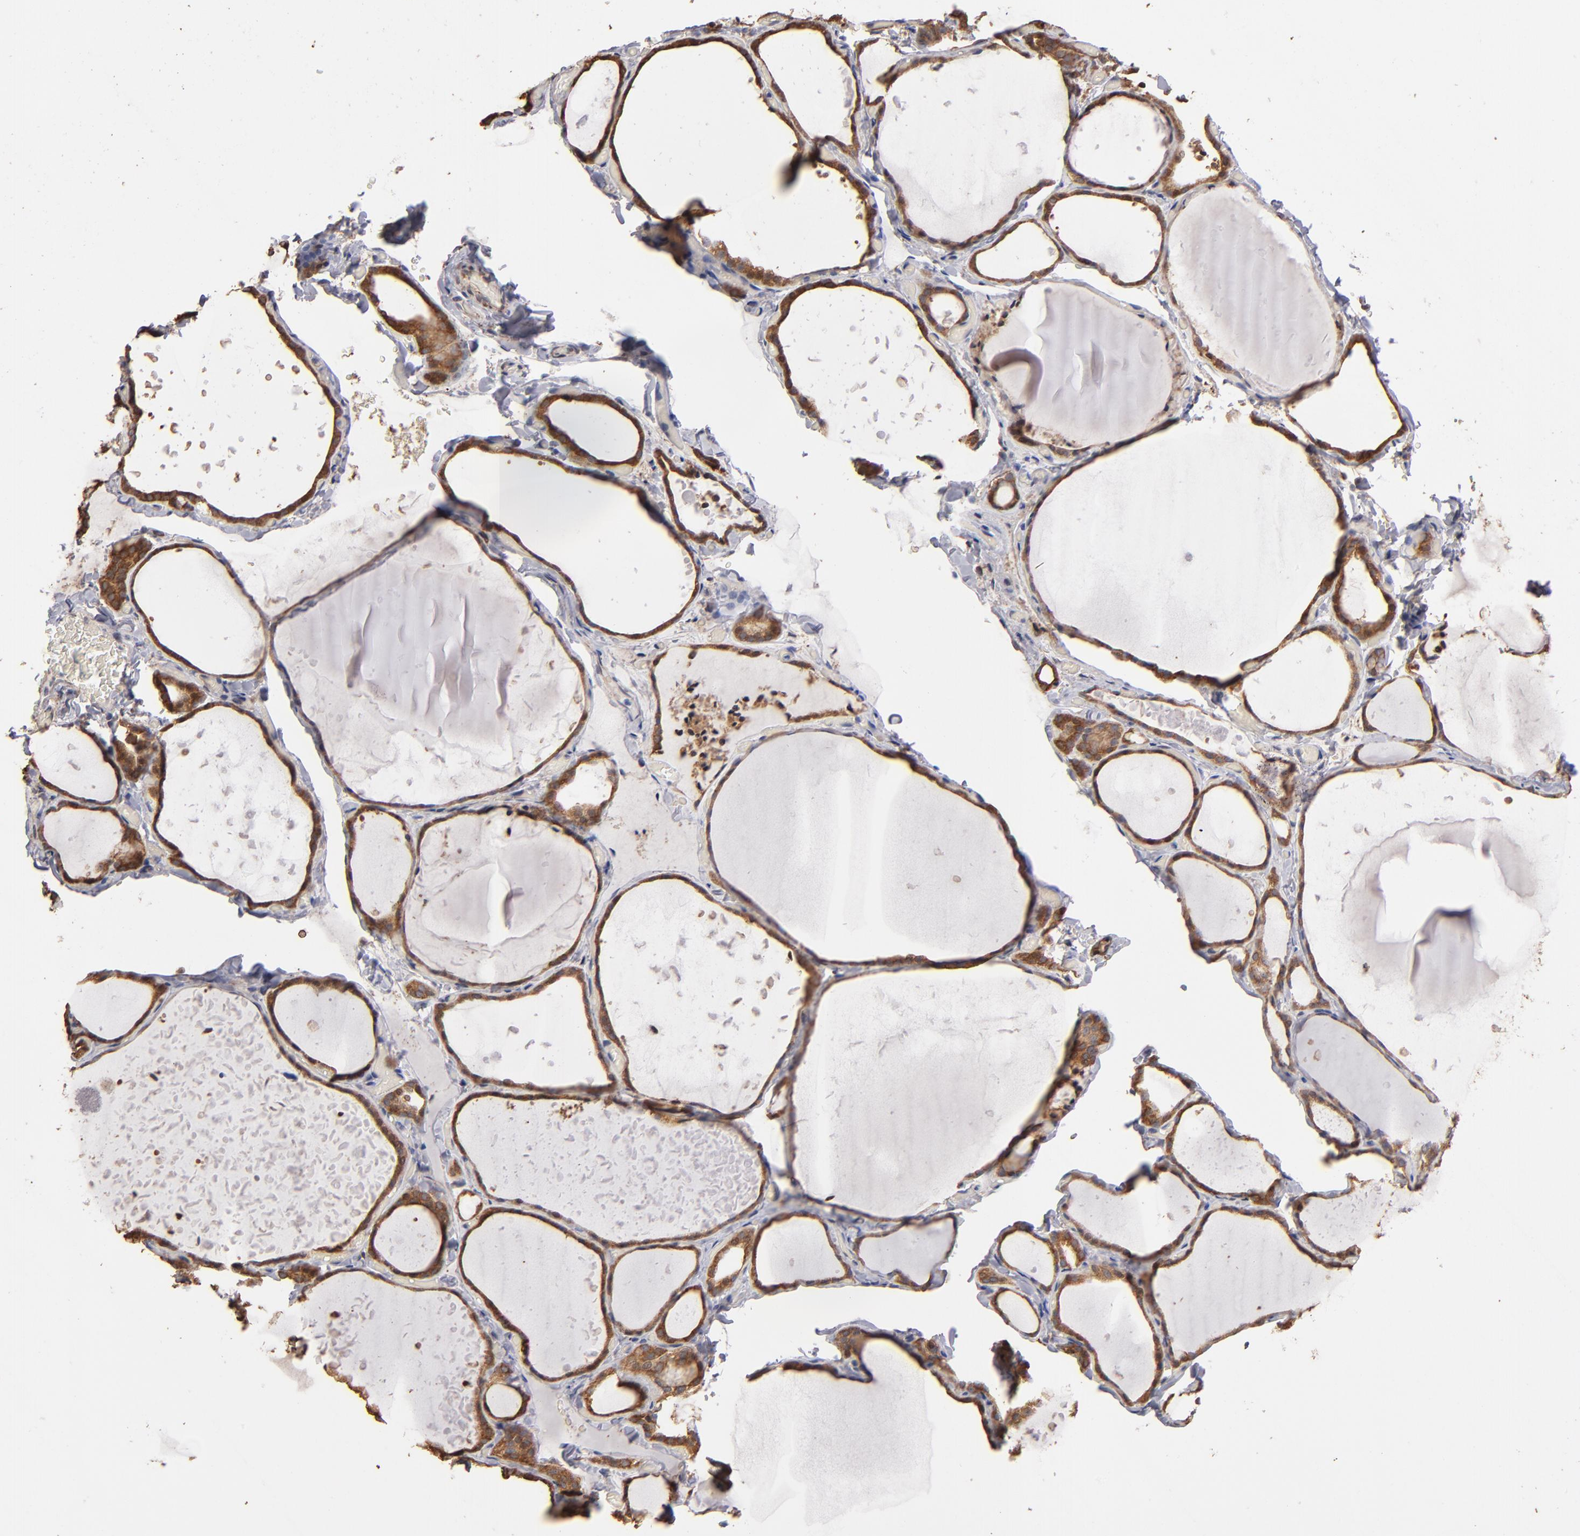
{"staining": {"intensity": "moderate", "quantity": ">75%", "location": "cytoplasmic/membranous"}, "tissue": "thyroid gland", "cell_type": "Glandular cells", "image_type": "normal", "snomed": [{"axis": "morphology", "description": "Normal tissue, NOS"}, {"axis": "topography", "description": "Thyroid gland"}], "caption": "This micrograph displays immunohistochemistry staining of benign thyroid gland, with medium moderate cytoplasmic/membranous expression in about >75% of glandular cells.", "gene": "PGRMC1", "patient": {"sex": "female", "age": 22}}